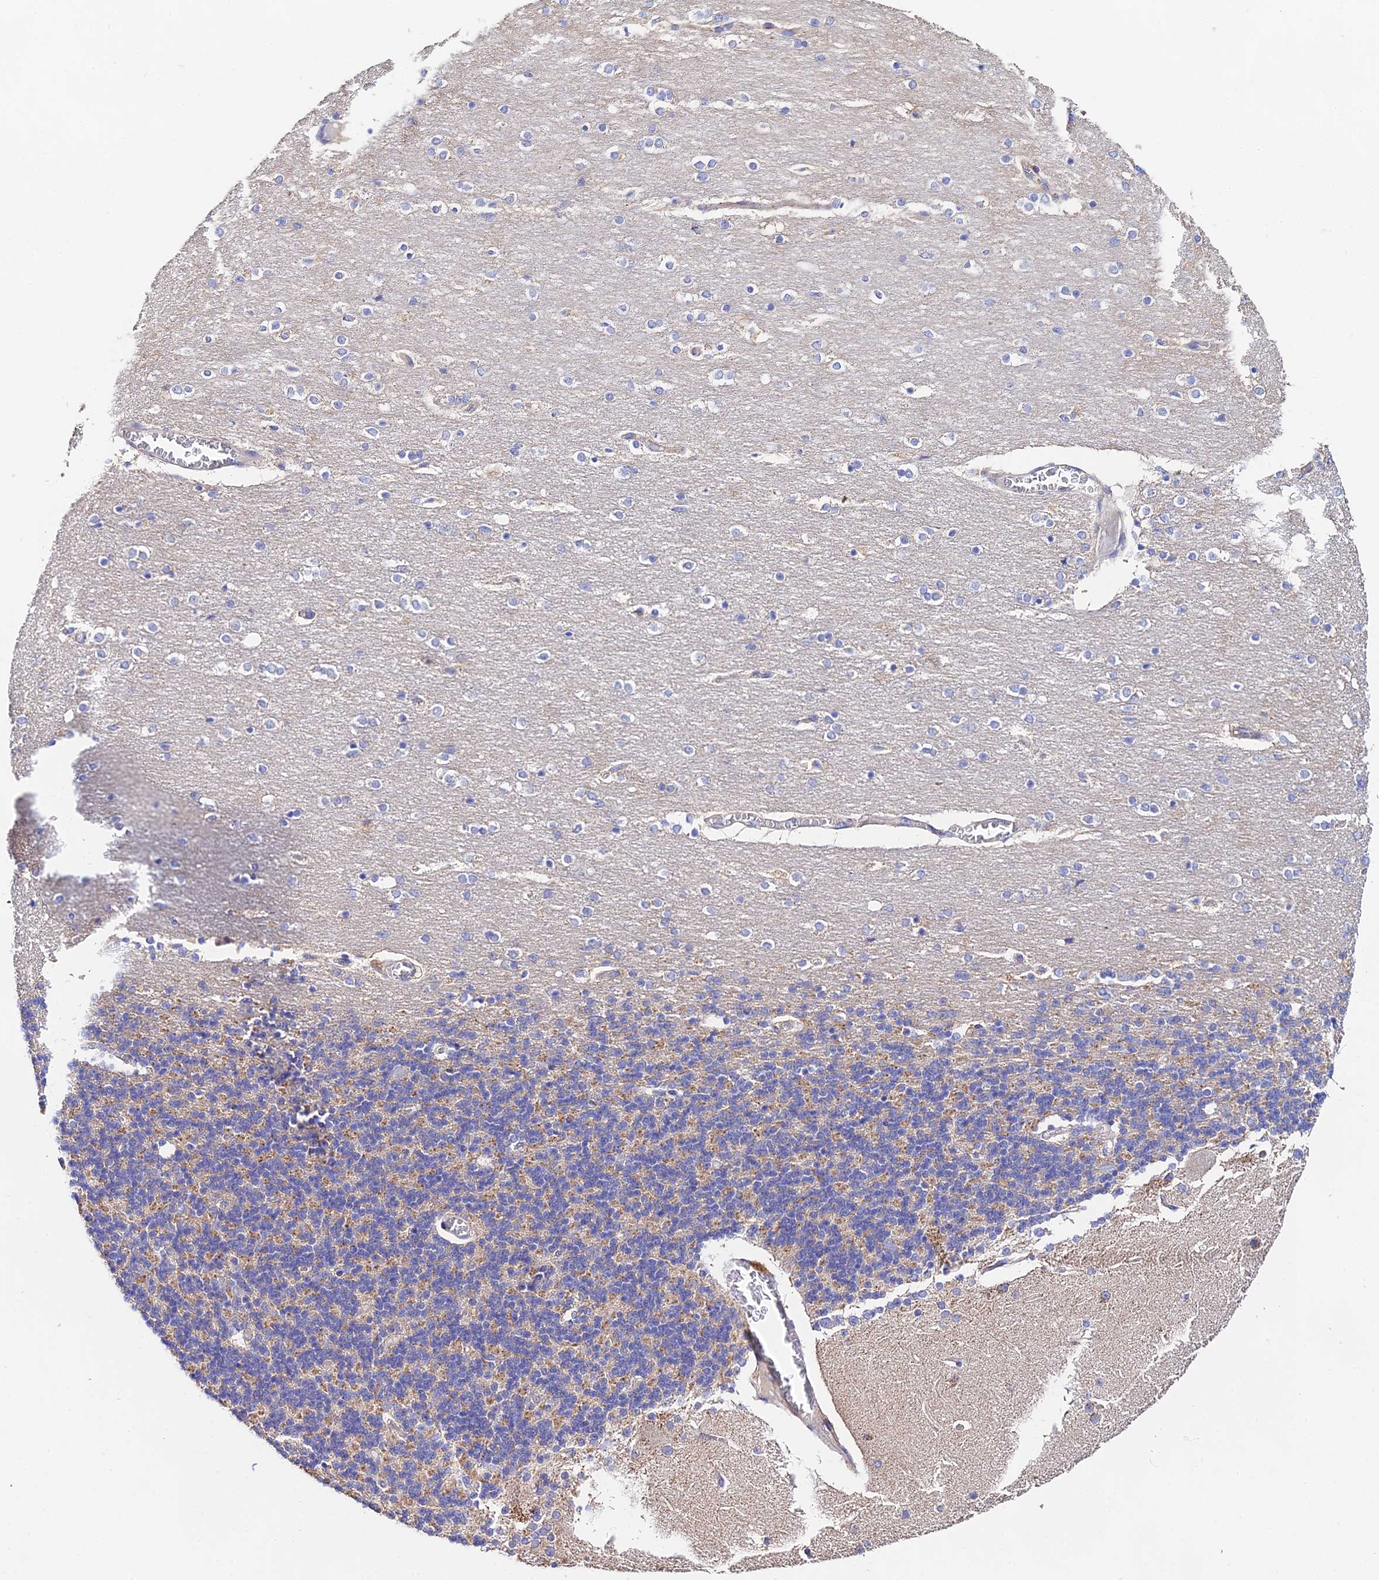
{"staining": {"intensity": "negative", "quantity": "none", "location": "none"}, "tissue": "cerebellum", "cell_type": "Cells in granular layer", "image_type": "normal", "snomed": [{"axis": "morphology", "description": "Normal tissue, NOS"}, {"axis": "topography", "description": "Cerebellum"}], "caption": "High power microscopy photomicrograph of an immunohistochemistry histopathology image of normal cerebellum, revealing no significant expression in cells in granular layer.", "gene": "PPP2R2A", "patient": {"sex": "female", "age": 54}}